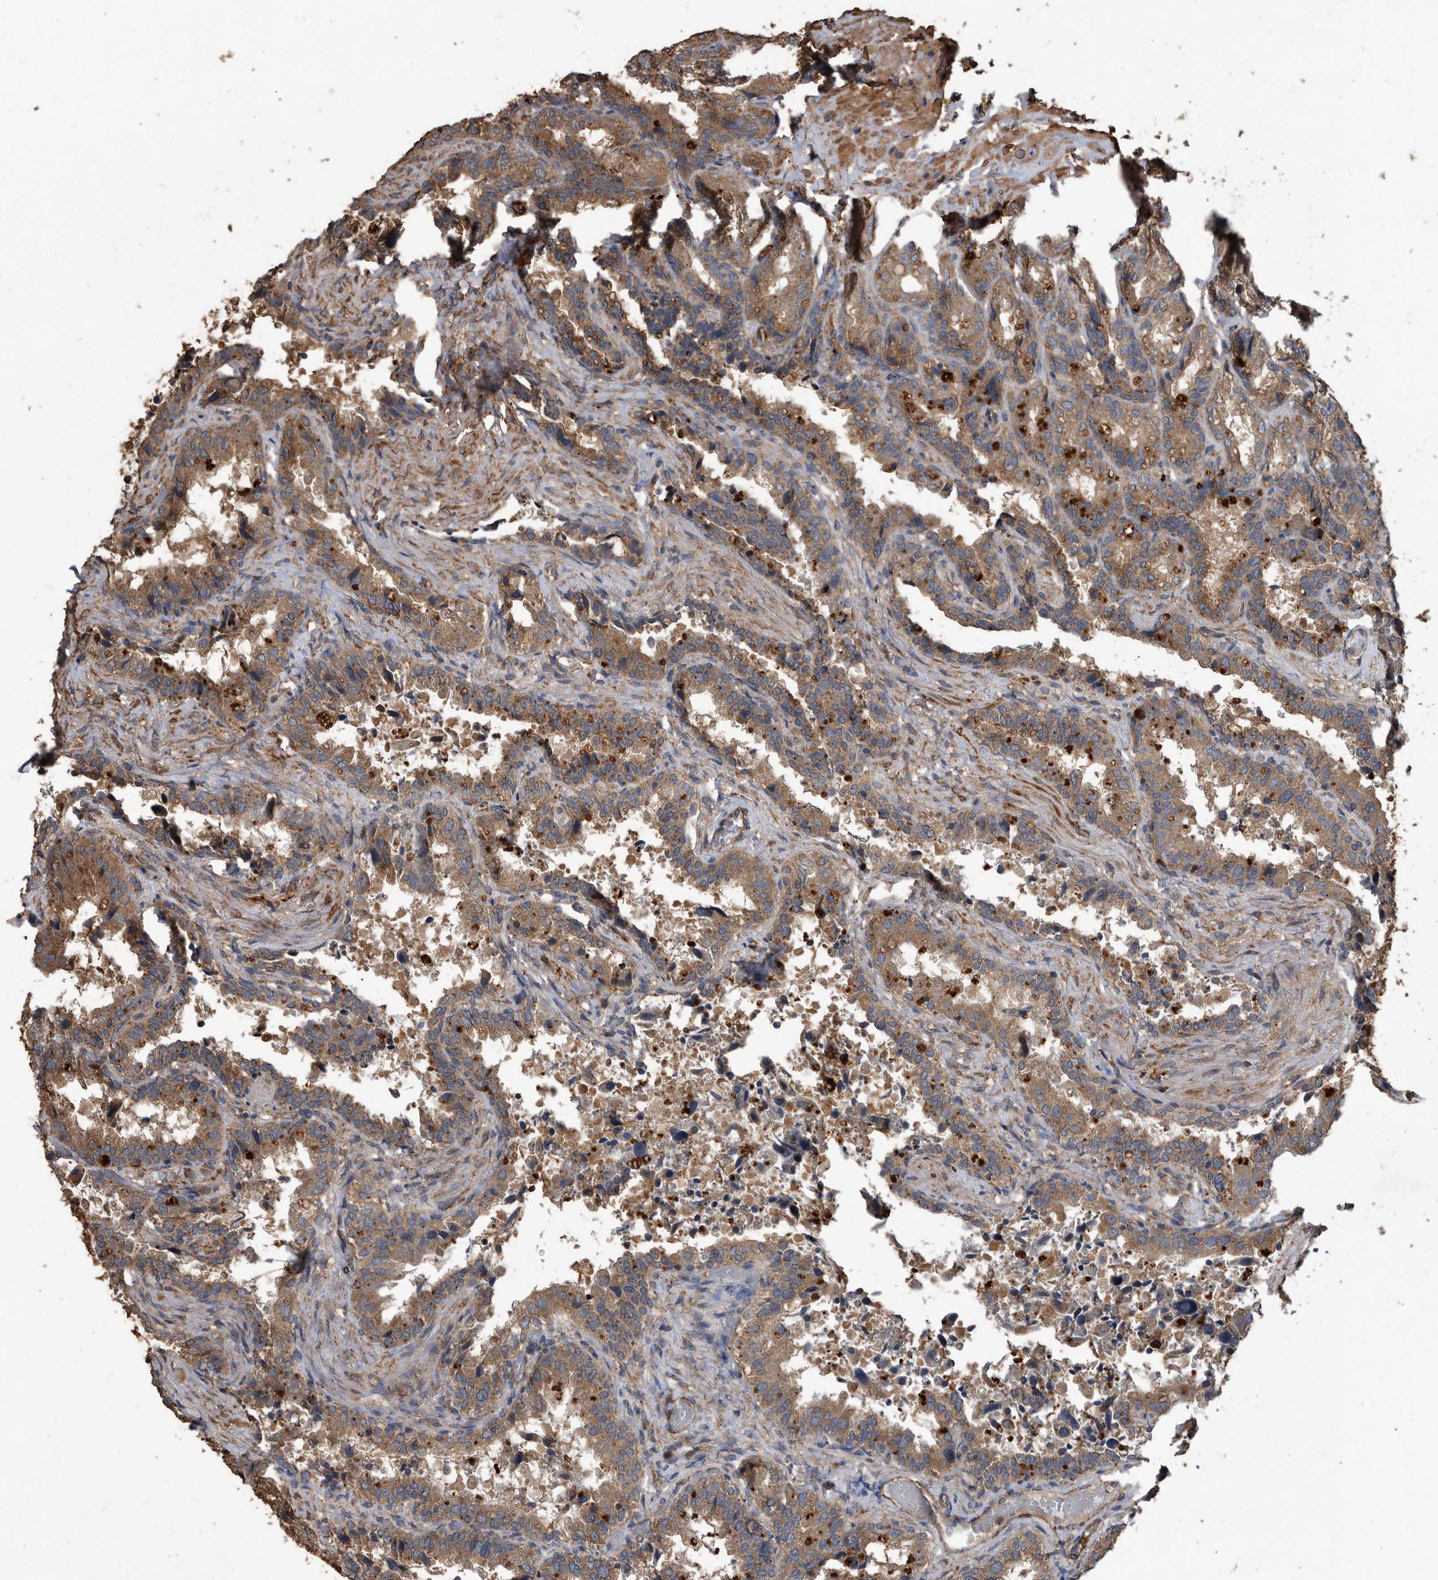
{"staining": {"intensity": "moderate", "quantity": ">75%", "location": "cytoplasmic/membranous"}, "tissue": "seminal vesicle", "cell_type": "Glandular cells", "image_type": "normal", "snomed": [{"axis": "morphology", "description": "Normal tissue, NOS"}, {"axis": "topography", "description": "Seminal veicle"}, {"axis": "topography", "description": "Peripheral nerve tissue"}], "caption": "Immunohistochemical staining of unremarkable seminal vesicle demonstrates moderate cytoplasmic/membranous protein expression in about >75% of glandular cells. The staining is performed using DAB (3,3'-diaminobenzidine) brown chromogen to label protein expression. The nuclei are counter-stained blue using hematoxylin.", "gene": "NRBP1", "patient": {"sex": "male", "age": 63}}